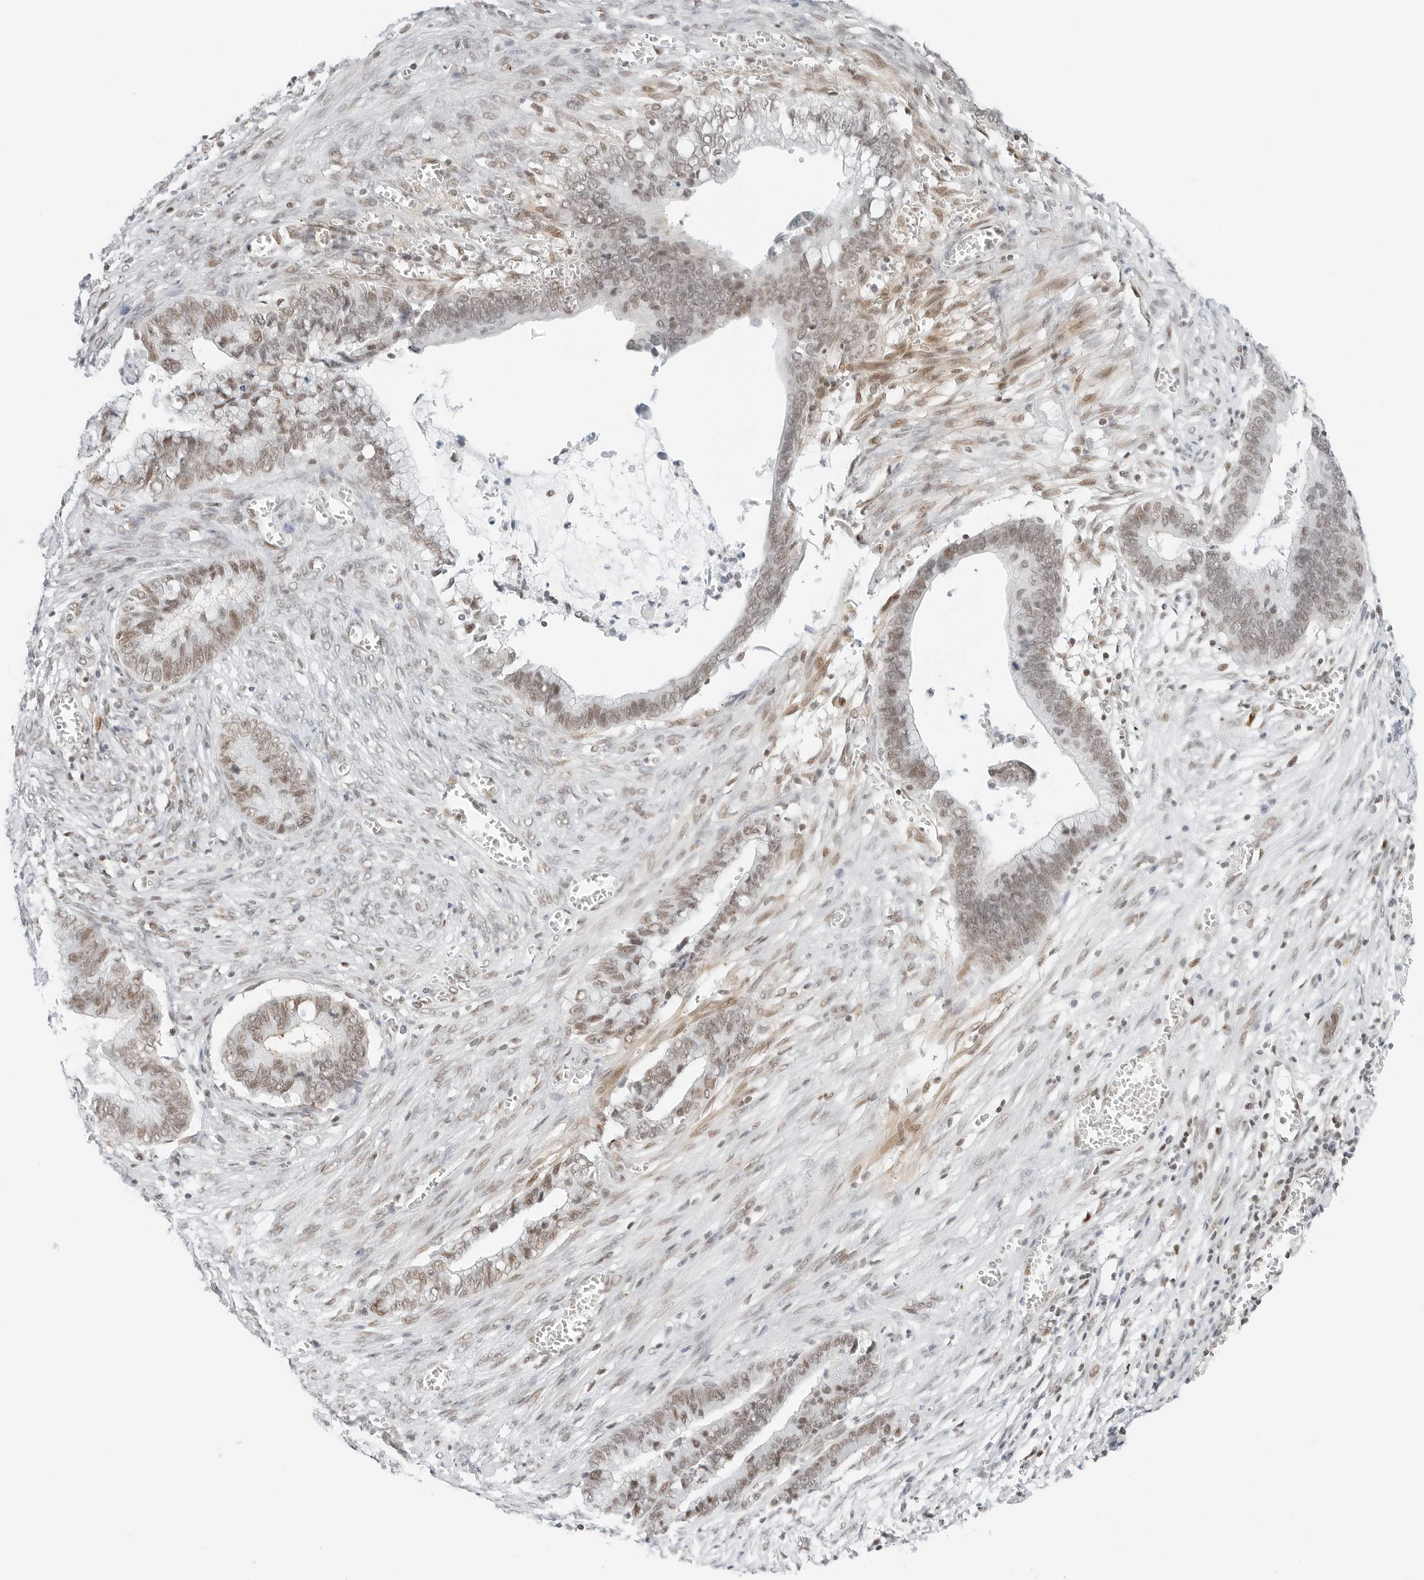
{"staining": {"intensity": "weak", "quantity": "25%-75%", "location": "nuclear"}, "tissue": "cervical cancer", "cell_type": "Tumor cells", "image_type": "cancer", "snomed": [{"axis": "morphology", "description": "Adenocarcinoma, NOS"}, {"axis": "topography", "description": "Cervix"}], "caption": "Cervical cancer (adenocarcinoma) tissue exhibits weak nuclear staining in about 25%-75% of tumor cells, visualized by immunohistochemistry. The staining was performed using DAB, with brown indicating positive protein expression. Nuclei are stained blue with hematoxylin.", "gene": "CRTC2", "patient": {"sex": "female", "age": 44}}